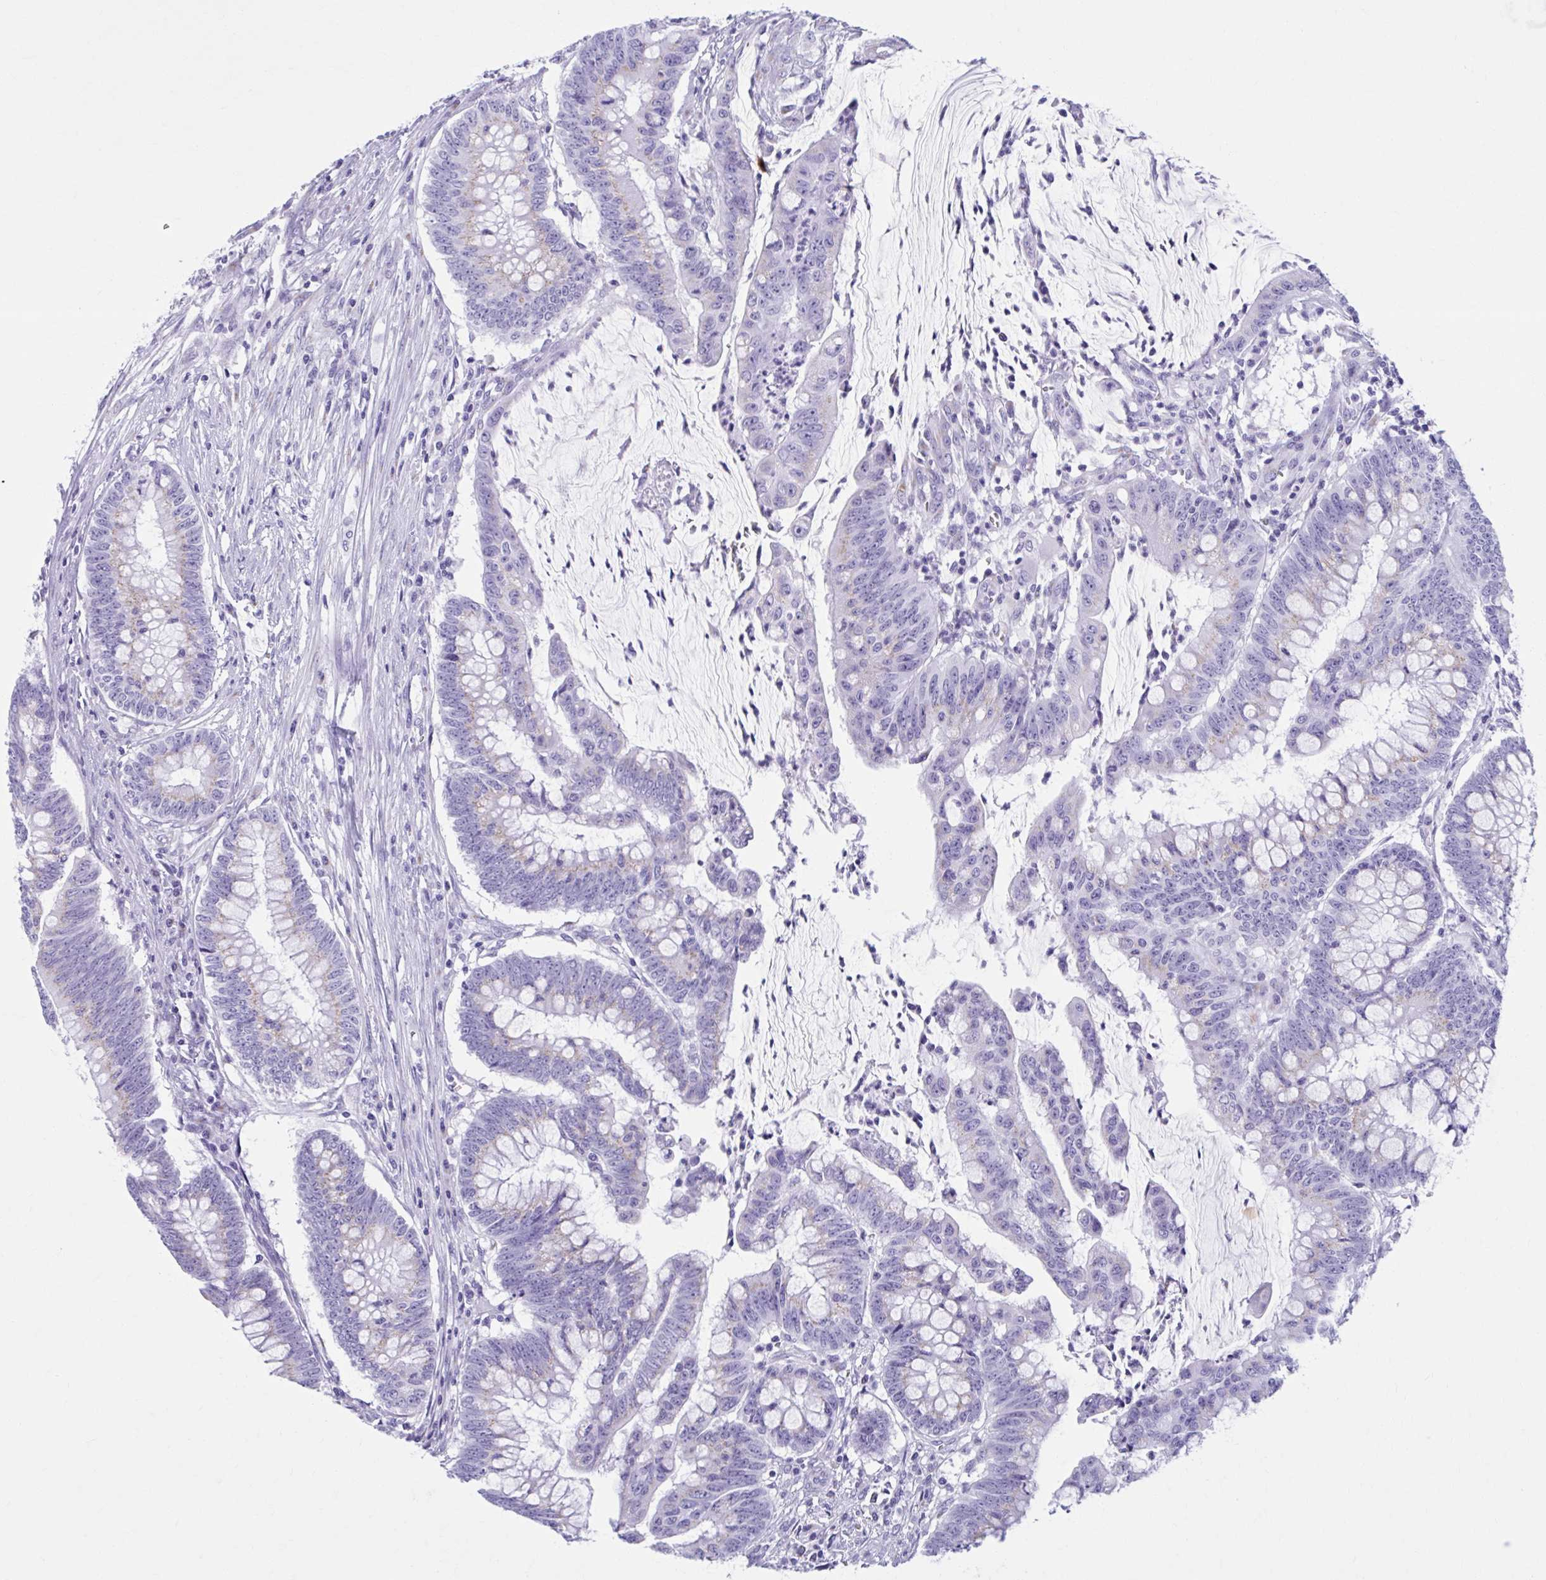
{"staining": {"intensity": "weak", "quantity": "25%-75%", "location": "cytoplasmic/membranous"}, "tissue": "colorectal cancer", "cell_type": "Tumor cells", "image_type": "cancer", "snomed": [{"axis": "morphology", "description": "Adenocarcinoma, NOS"}, {"axis": "topography", "description": "Colon"}], "caption": "The photomicrograph exhibits immunohistochemical staining of colorectal adenocarcinoma. There is weak cytoplasmic/membranous expression is seen in about 25%-75% of tumor cells.", "gene": "KCNE2", "patient": {"sex": "male", "age": 62}}